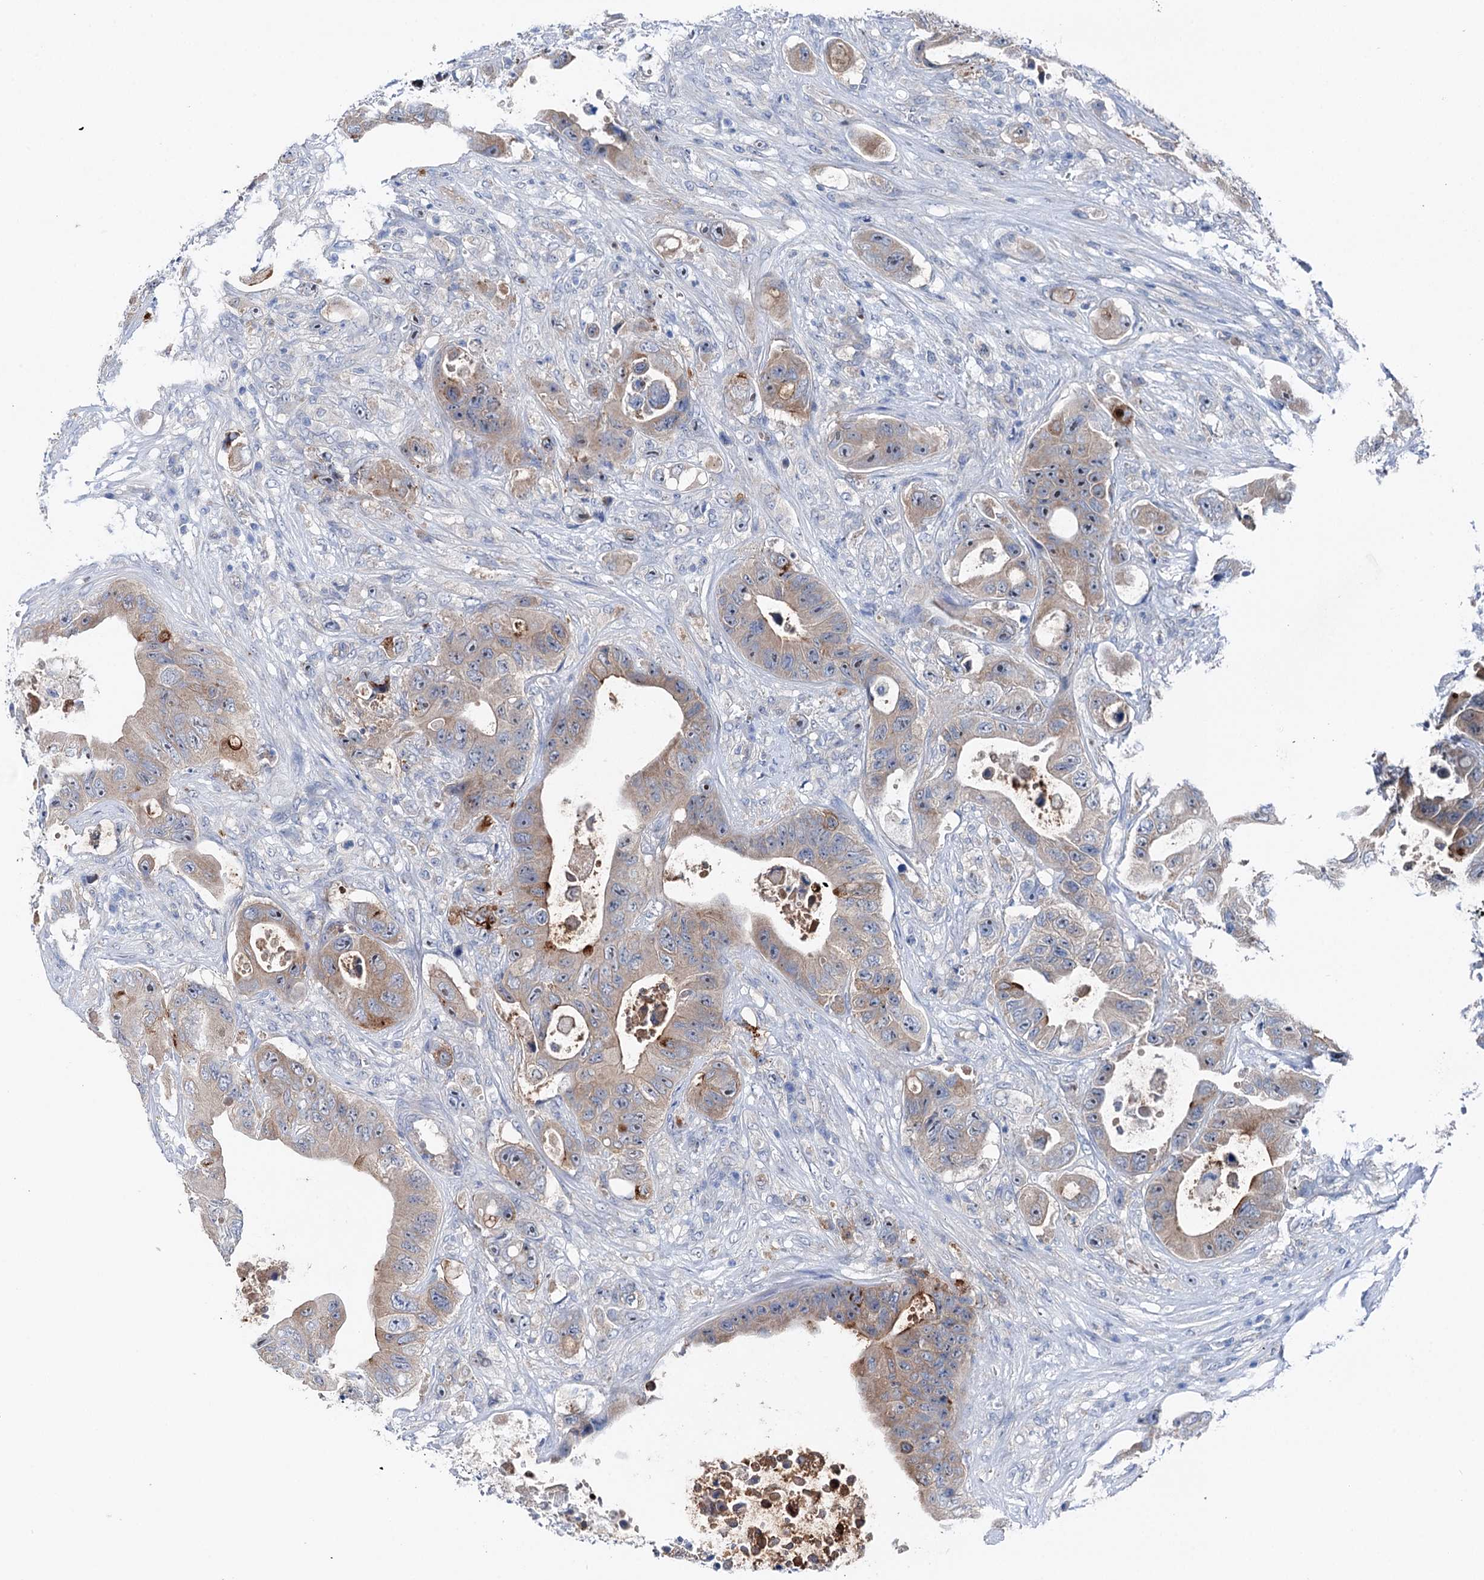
{"staining": {"intensity": "weak", "quantity": ">75%", "location": "cytoplasmic/membranous"}, "tissue": "colorectal cancer", "cell_type": "Tumor cells", "image_type": "cancer", "snomed": [{"axis": "morphology", "description": "Adenocarcinoma, NOS"}, {"axis": "topography", "description": "Colon"}], "caption": "Human colorectal adenocarcinoma stained with a brown dye displays weak cytoplasmic/membranous positive staining in about >75% of tumor cells.", "gene": "SHROOM1", "patient": {"sex": "female", "age": 46}}